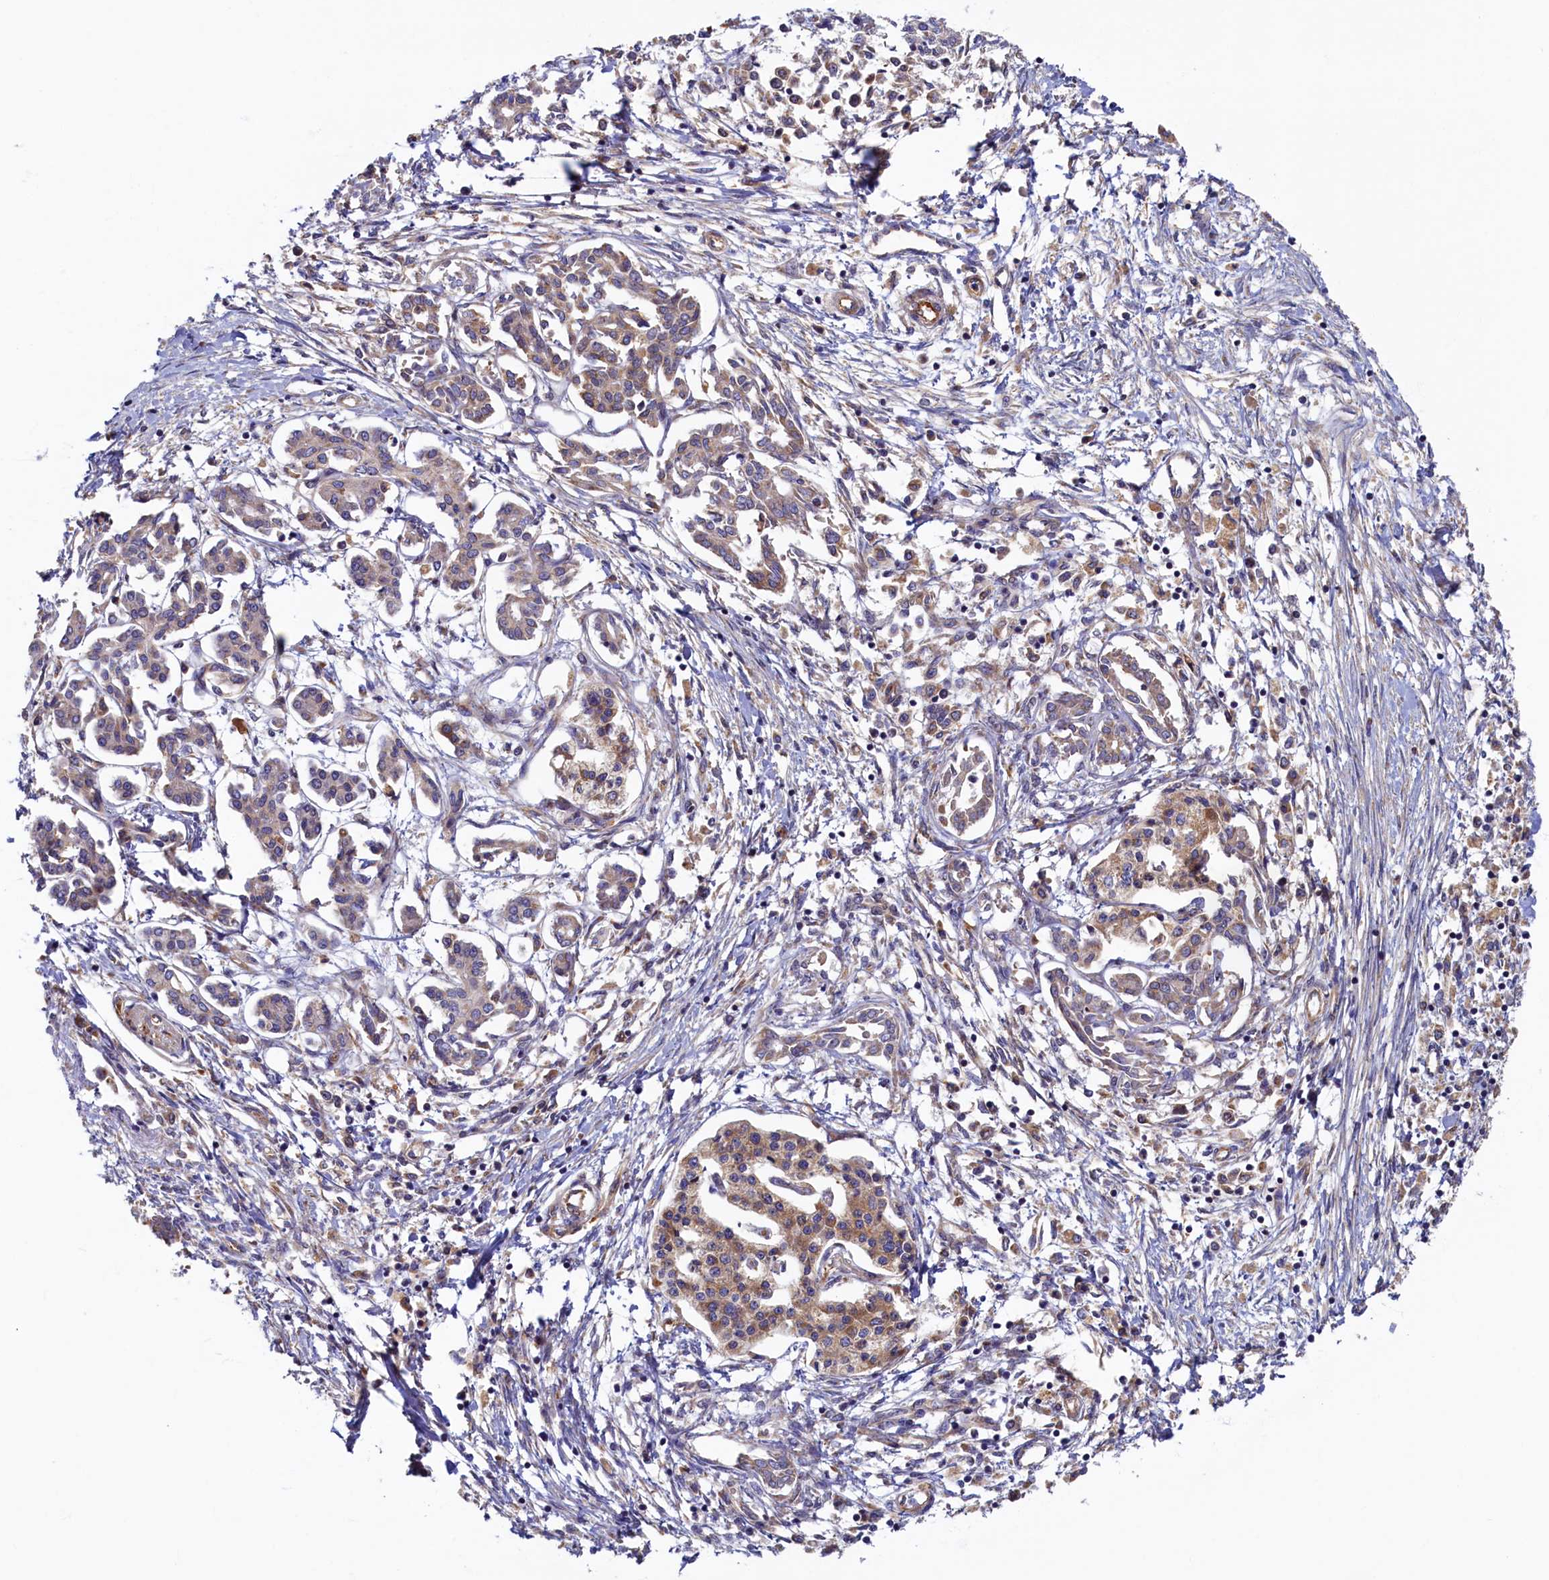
{"staining": {"intensity": "weak", "quantity": "25%-75%", "location": "cytoplasmic/membranous"}, "tissue": "pancreatic cancer", "cell_type": "Tumor cells", "image_type": "cancer", "snomed": [{"axis": "morphology", "description": "Adenocarcinoma, NOS"}, {"axis": "topography", "description": "Pancreas"}], "caption": "About 25%-75% of tumor cells in adenocarcinoma (pancreatic) reveal weak cytoplasmic/membranous protein staining as visualized by brown immunohistochemical staining.", "gene": "STX12", "patient": {"sex": "female", "age": 50}}